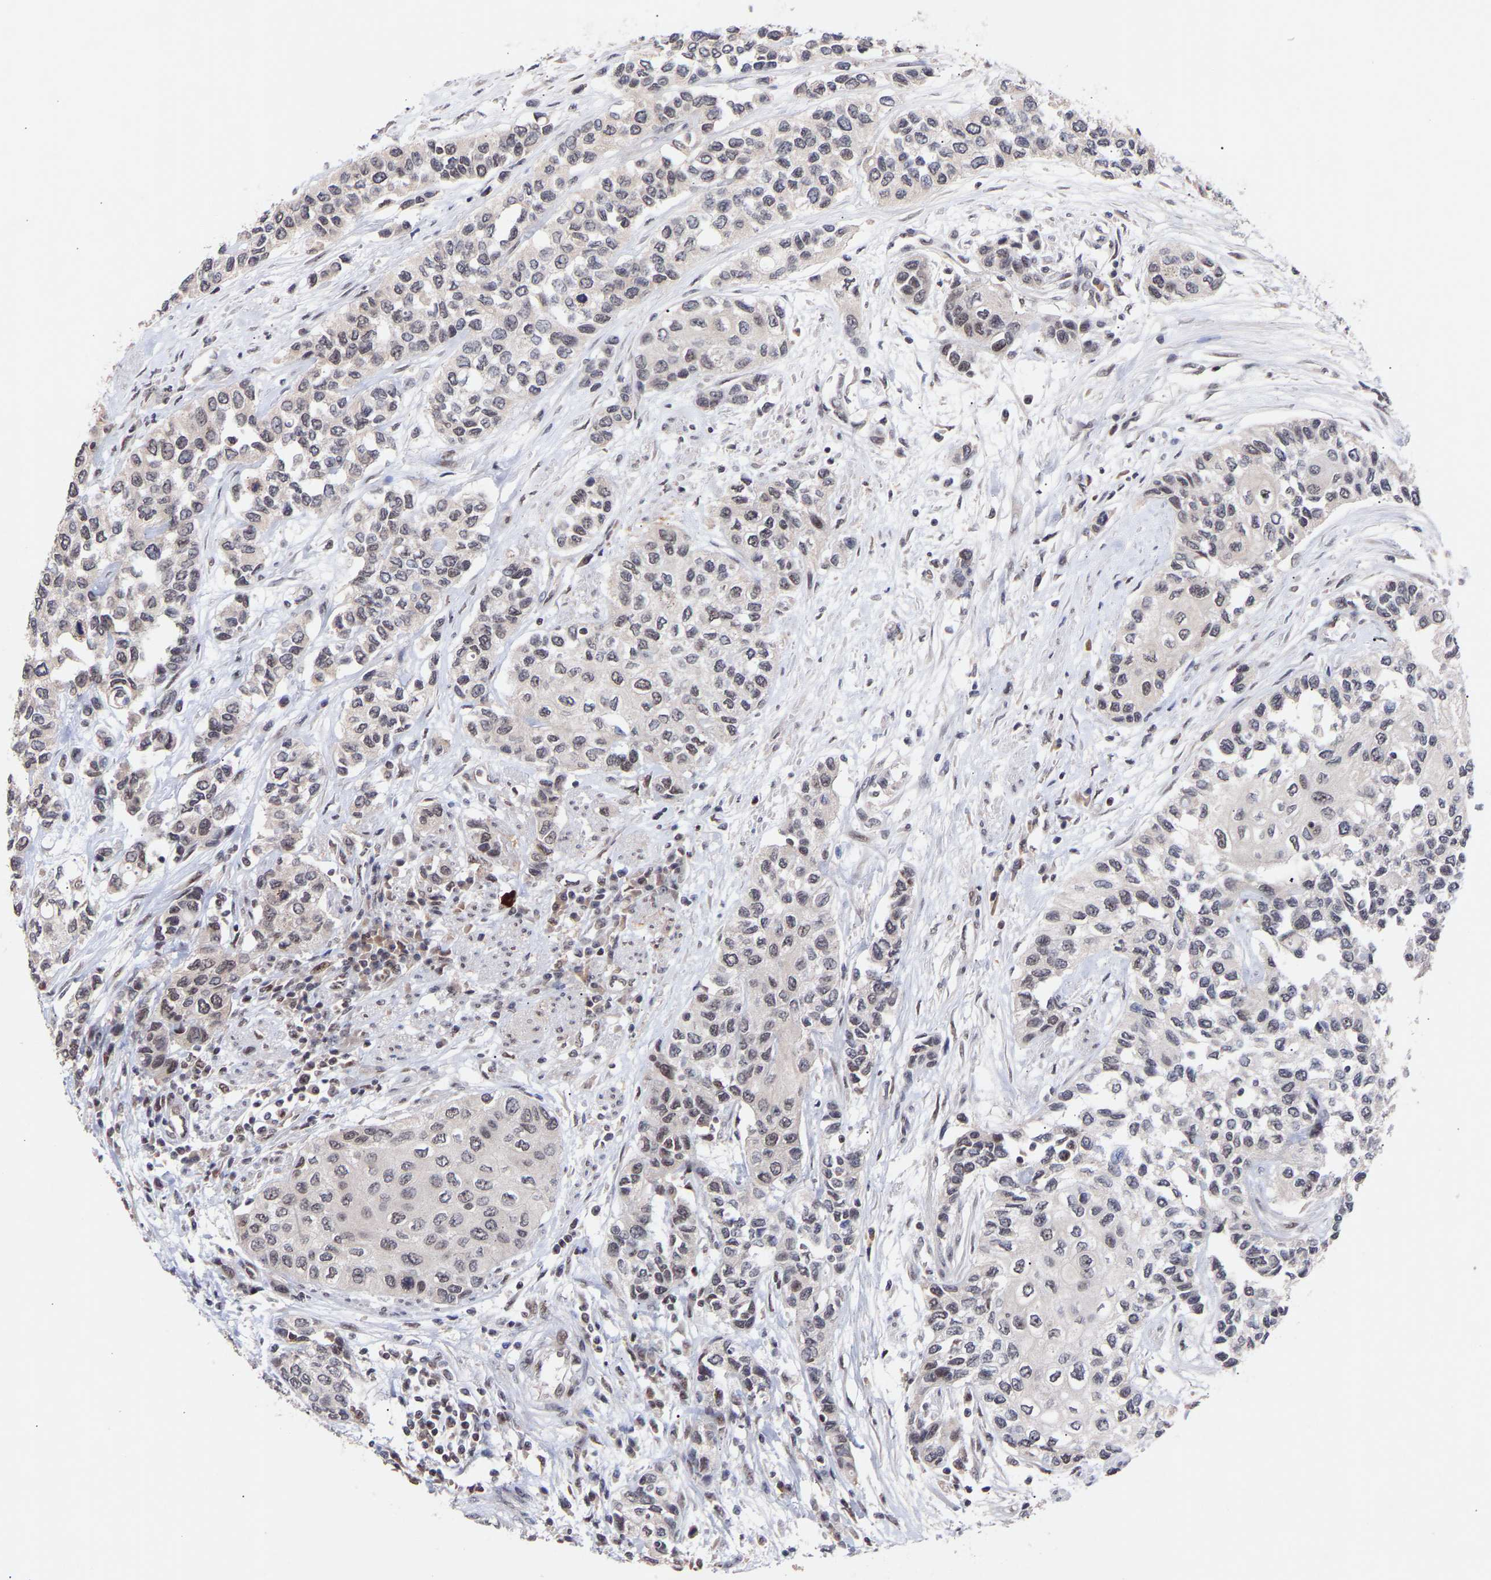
{"staining": {"intensity": "negative", "quantity": "none", "location": "none"}, "tissue": "urothelial cancer", "cell_type": "Tumor cells", "image_type": "cancer", "snomed": [{"axis": "morphology", "description": "Urothelial carcinoma, High grade"}, {"axis": "topography", "description": "Urinary bladder"}], "caption": "Tumor cells show no significant protein expression in urothelial carcinoma (high-grade).", "gene": "RBM15", "patient": {"sex": "female", "age": 56}}